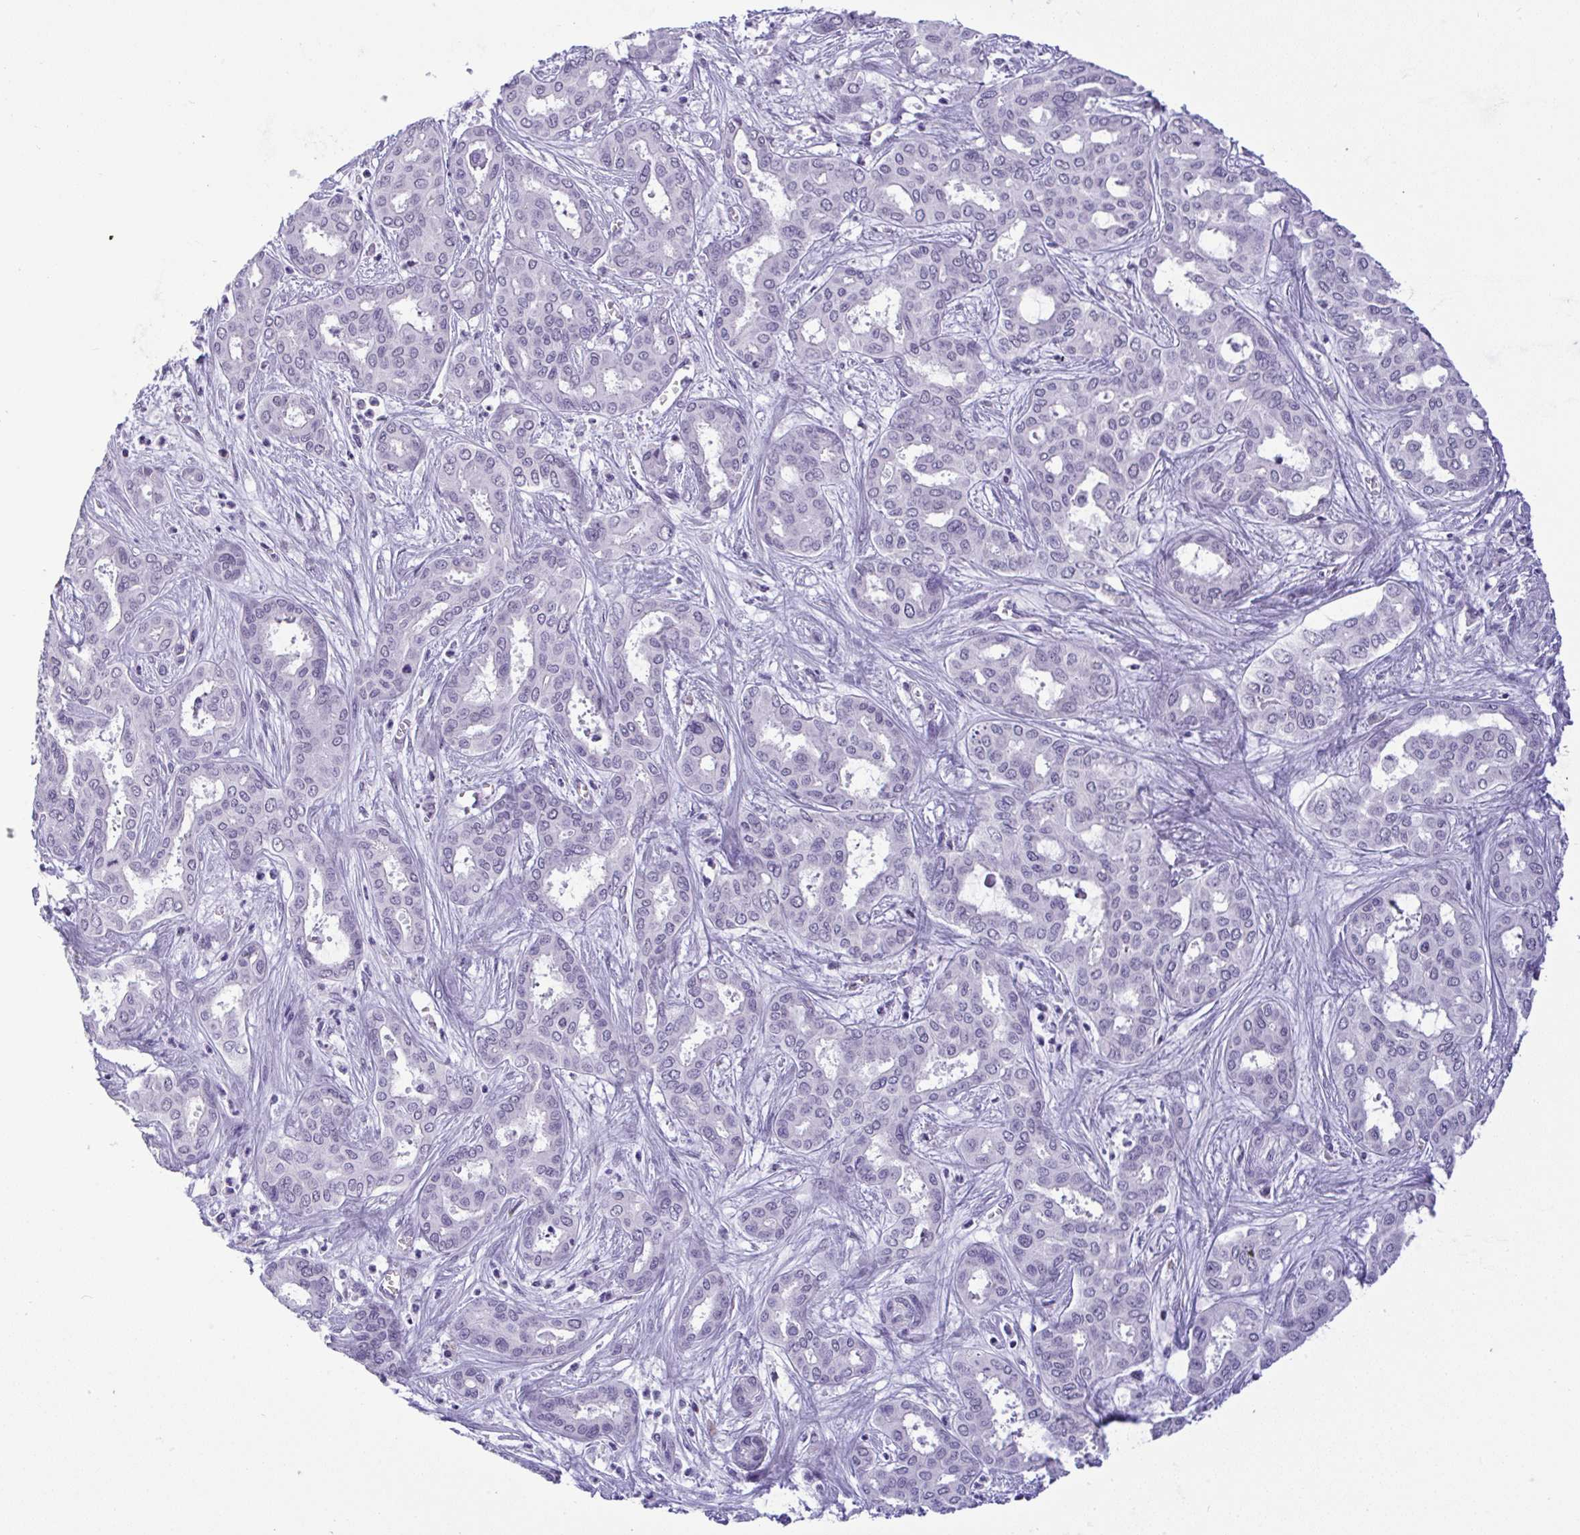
{"staining": {"intensity": "negative", "quantity": "none", "location": "none"}, "tissue": "liver cancer", "cell_type": "Tumor cells", "image_type": "cancer", "snomed": [{"axis": "morphology", "description": "Cholangiocarcinoma"}, {"axis": "topography", "description": "Liver"}], "caption": "Tumor cells are negative for protein expression in human cholangiocarcinoma (liver).", "gene": "YBX2", "patient": {"sex": "female", "age": 64}}